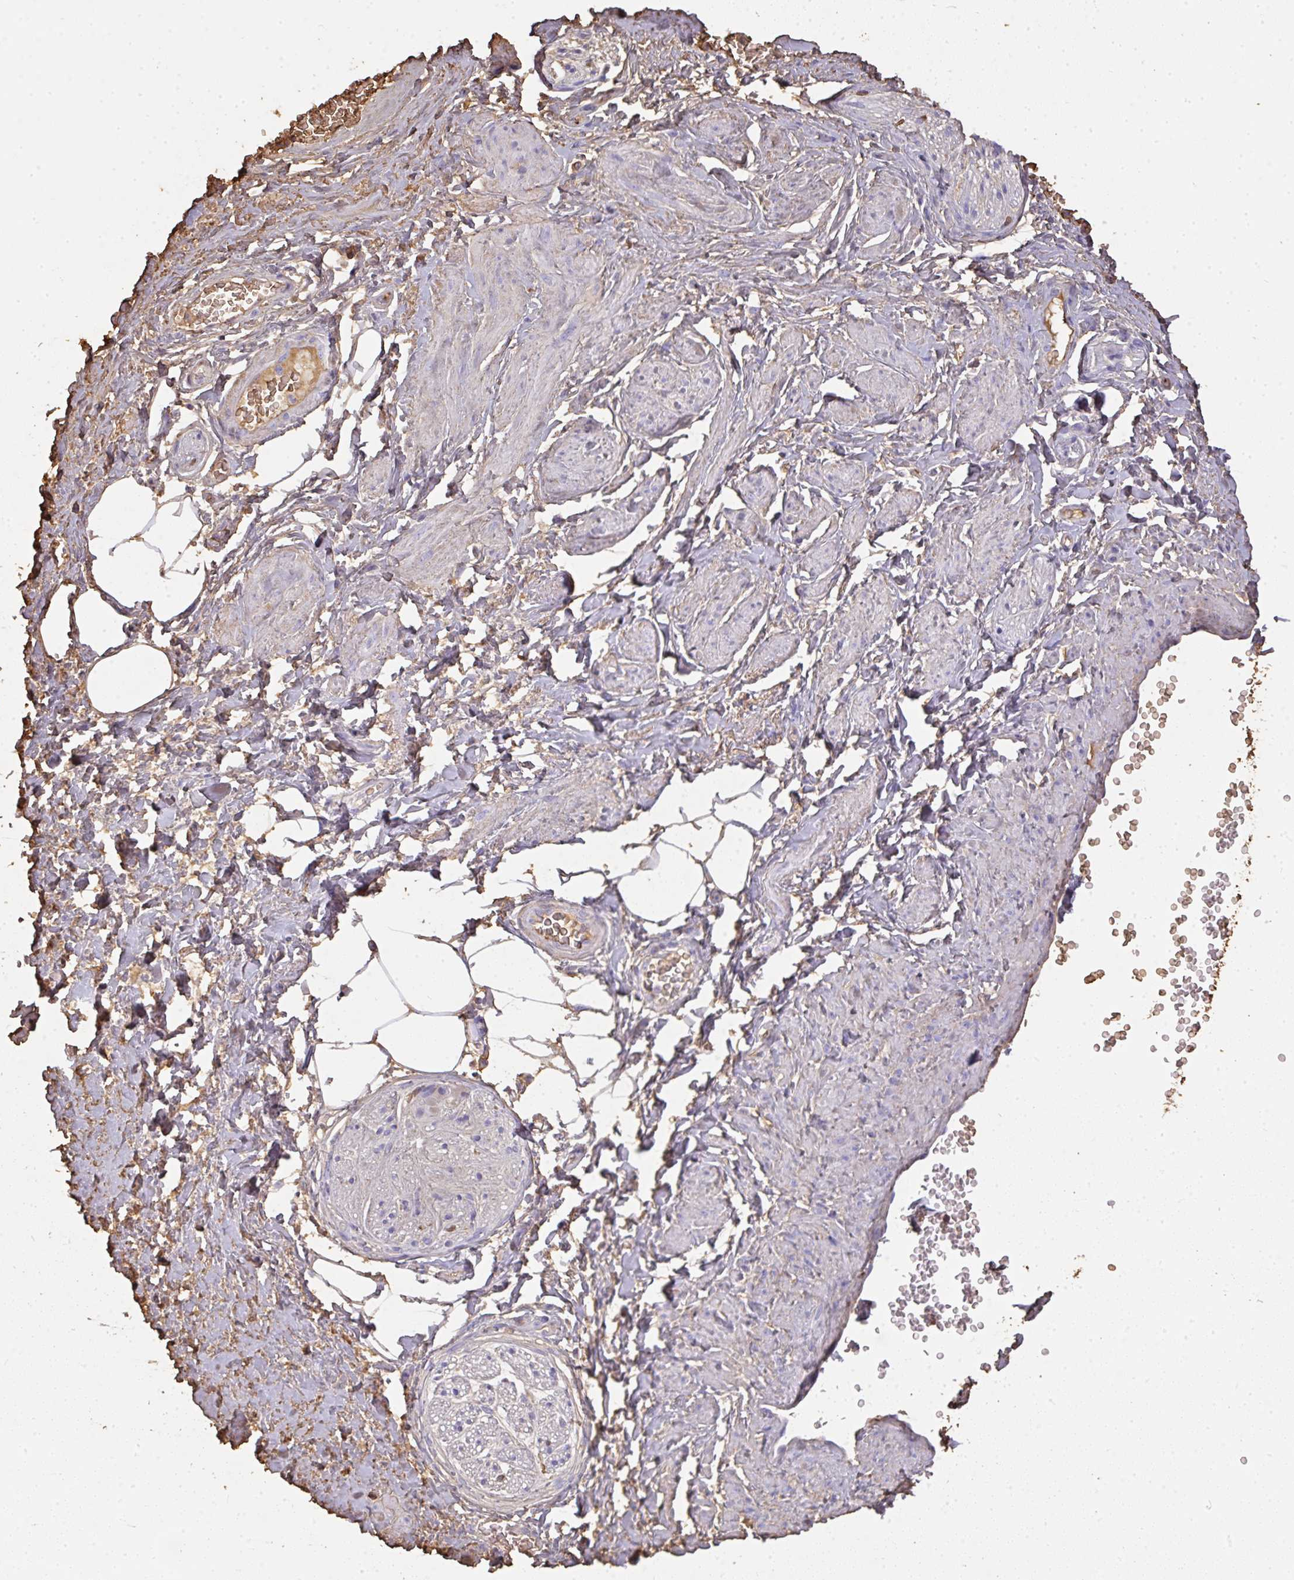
{"staining": {"intensity": "negative", "quantity": "none", "location": "none"}, "tissue": "adipose tissue", "cell_type": "Adipocytes", "image_type": "normal", "snomed": [{"axis": "morphology", "description": "Normal tissue, NOS"}, {"axis": "topography", "description": "Vagina"}, {"axis": "topography", "description": "Peripheral nerve tissue"}], "caption": "This is an IHC histopathology image of benign human adipose tissue. There is no staining in adipocytes.", "gene": "SMYD5", "patient": {"sex": "female", "age": 71}}